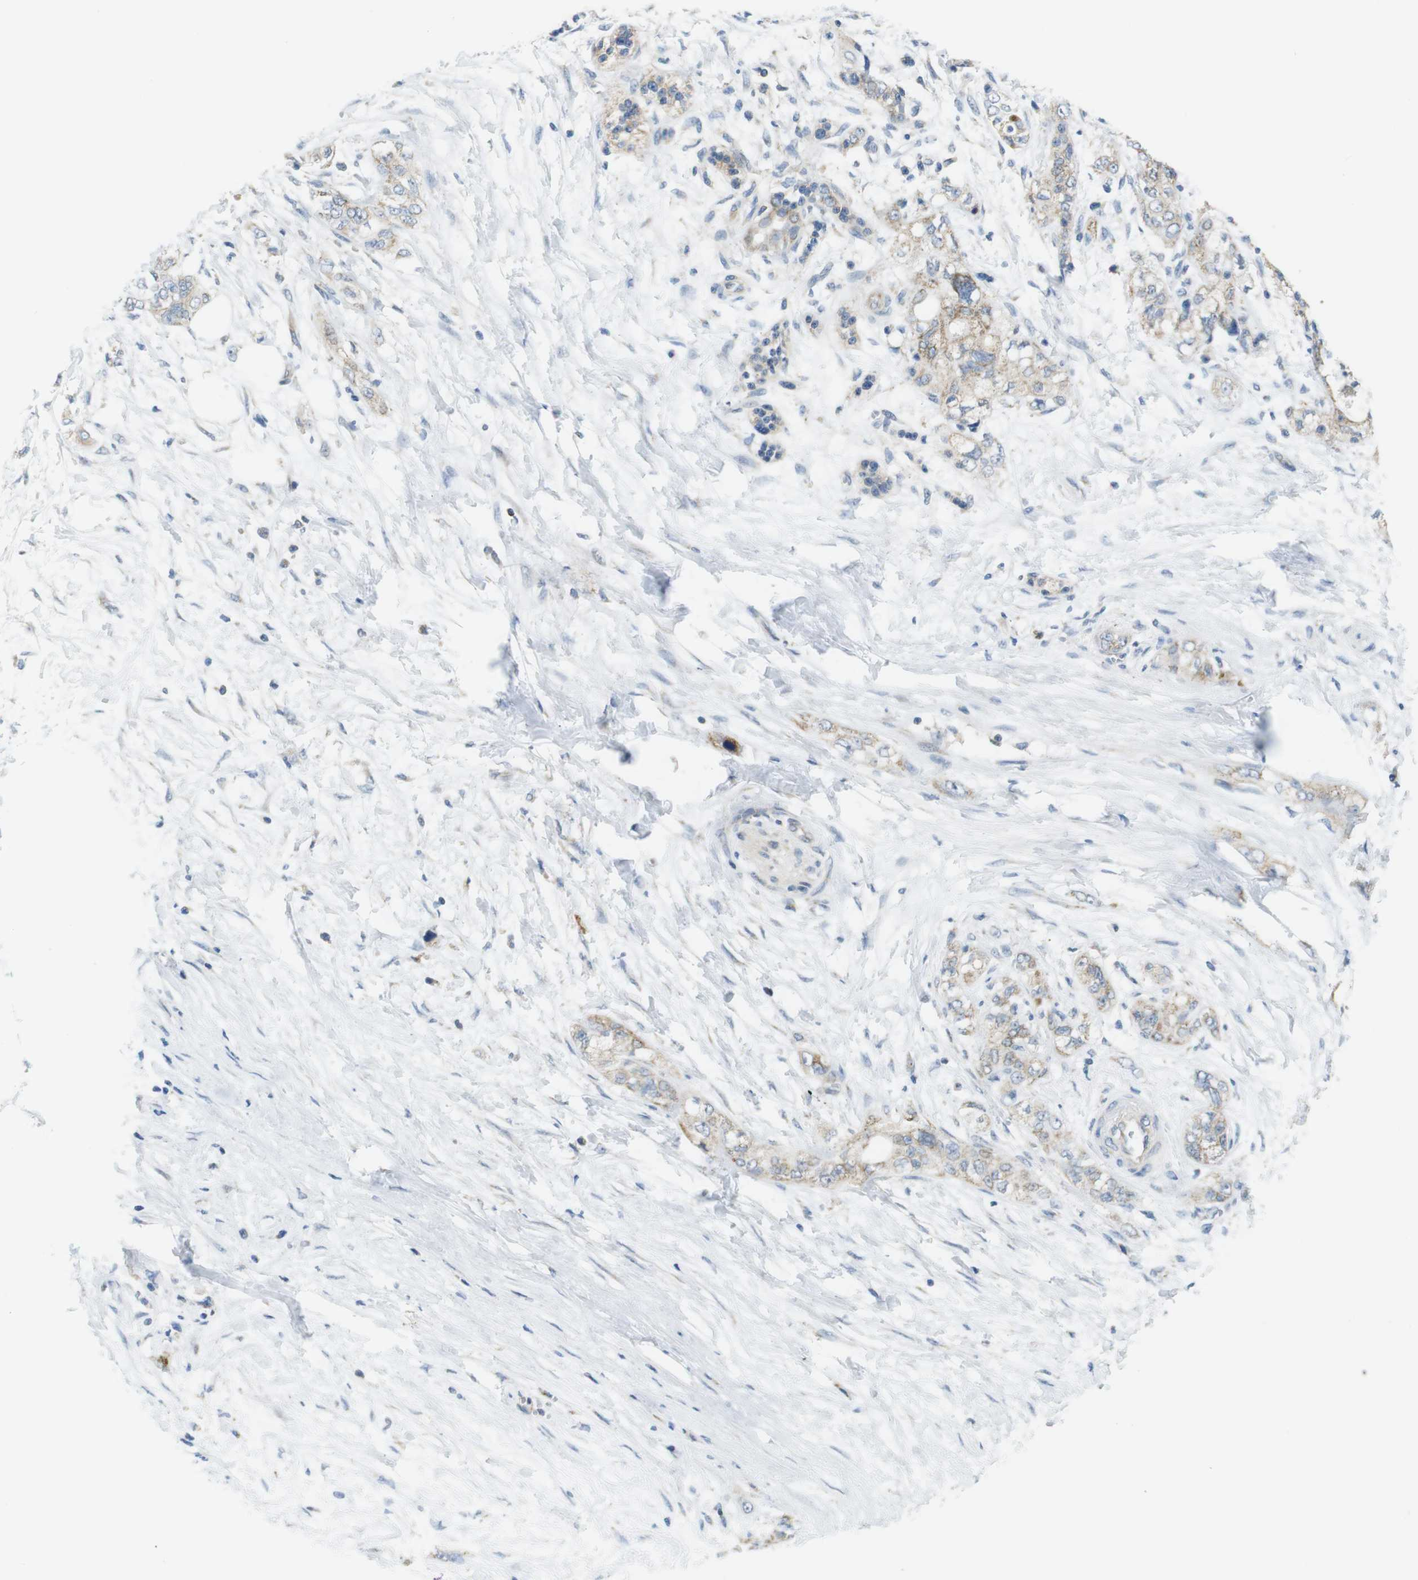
{"staining": {"intensity": "weak", "quantity": "25%-75%", "location": "cytoplasmic/membranous"}, "tissue": "pancreatic cancer", "cell_type": "Tumor cells", "image_type": "cancer", "snomed": [{"axis": "morphology", "description": "Adenocarcinoma, NOS"}, {"axis": "topography", "description": "Pancreas"}], "caption": "This is a histology image of IHC staining of pancreatic adenocarcinoma, which shows weak staining in the cytoplasmic/membranous of tumor cells.", "gene": "MARCHF1", "patient": {"sex": "male", "age": 70}}